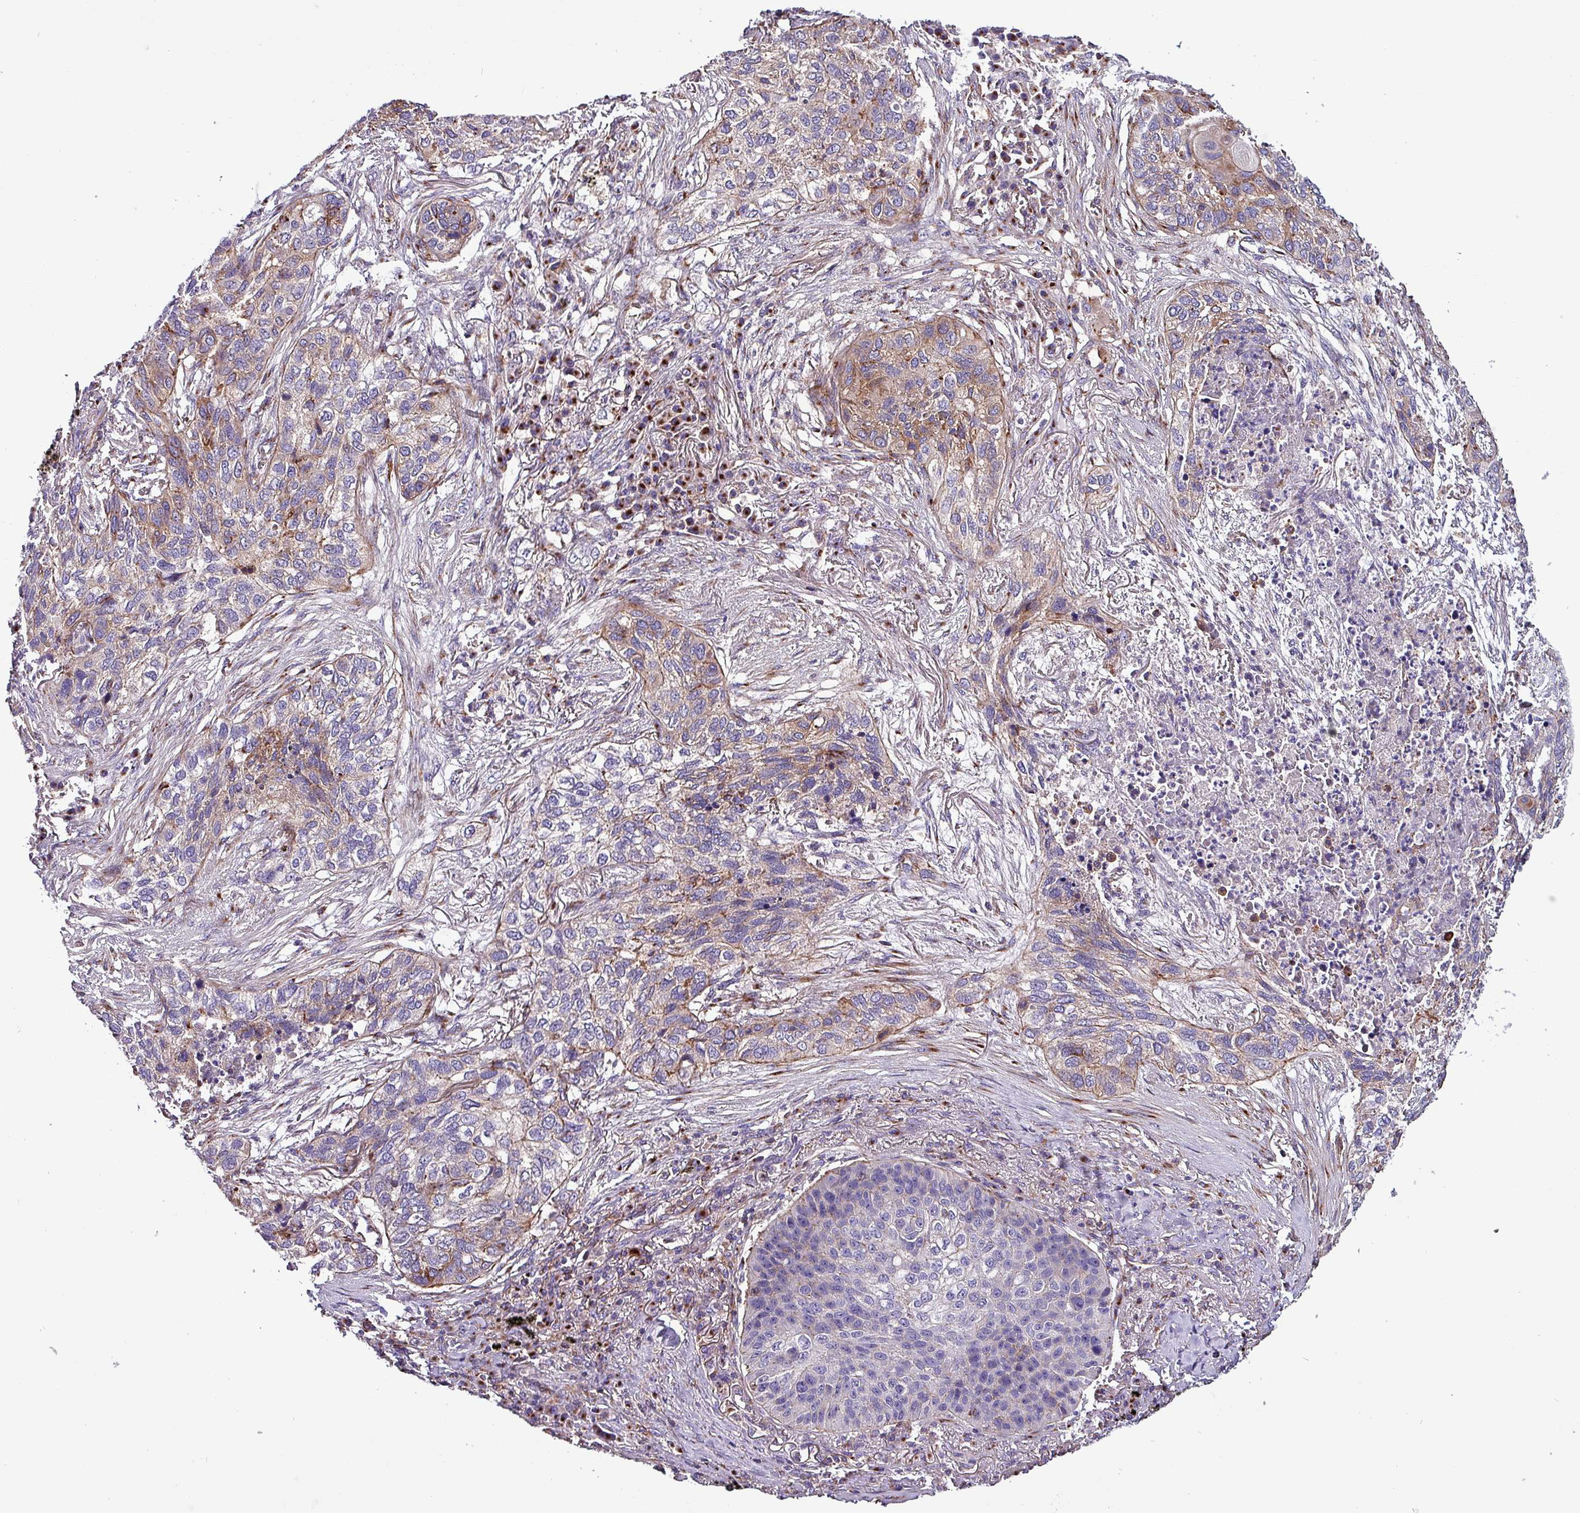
{"staining": {"intensity": "weak", "quantity": "<25%", "location": "cytoplasmic/membranous"}, "tissue": "lung cancer", "cell_type": "Tumor cells", "image_type": "cancer", "snomed": [{"axis": "morphology", "description": "Squamous cell carcinoma, NOS"}, {"axis": "topography", "description": "Lung"}], "caption": "Tumor cells are negative for protein expression in human lung squamous cell carcinoma. (Brightfield microscopy of DAB (3,3'-diaminobenzidine) immunohistochemistry at high magnification).", "gene": "VAMP4", "patient": {"sex": "female", "age": 63}}